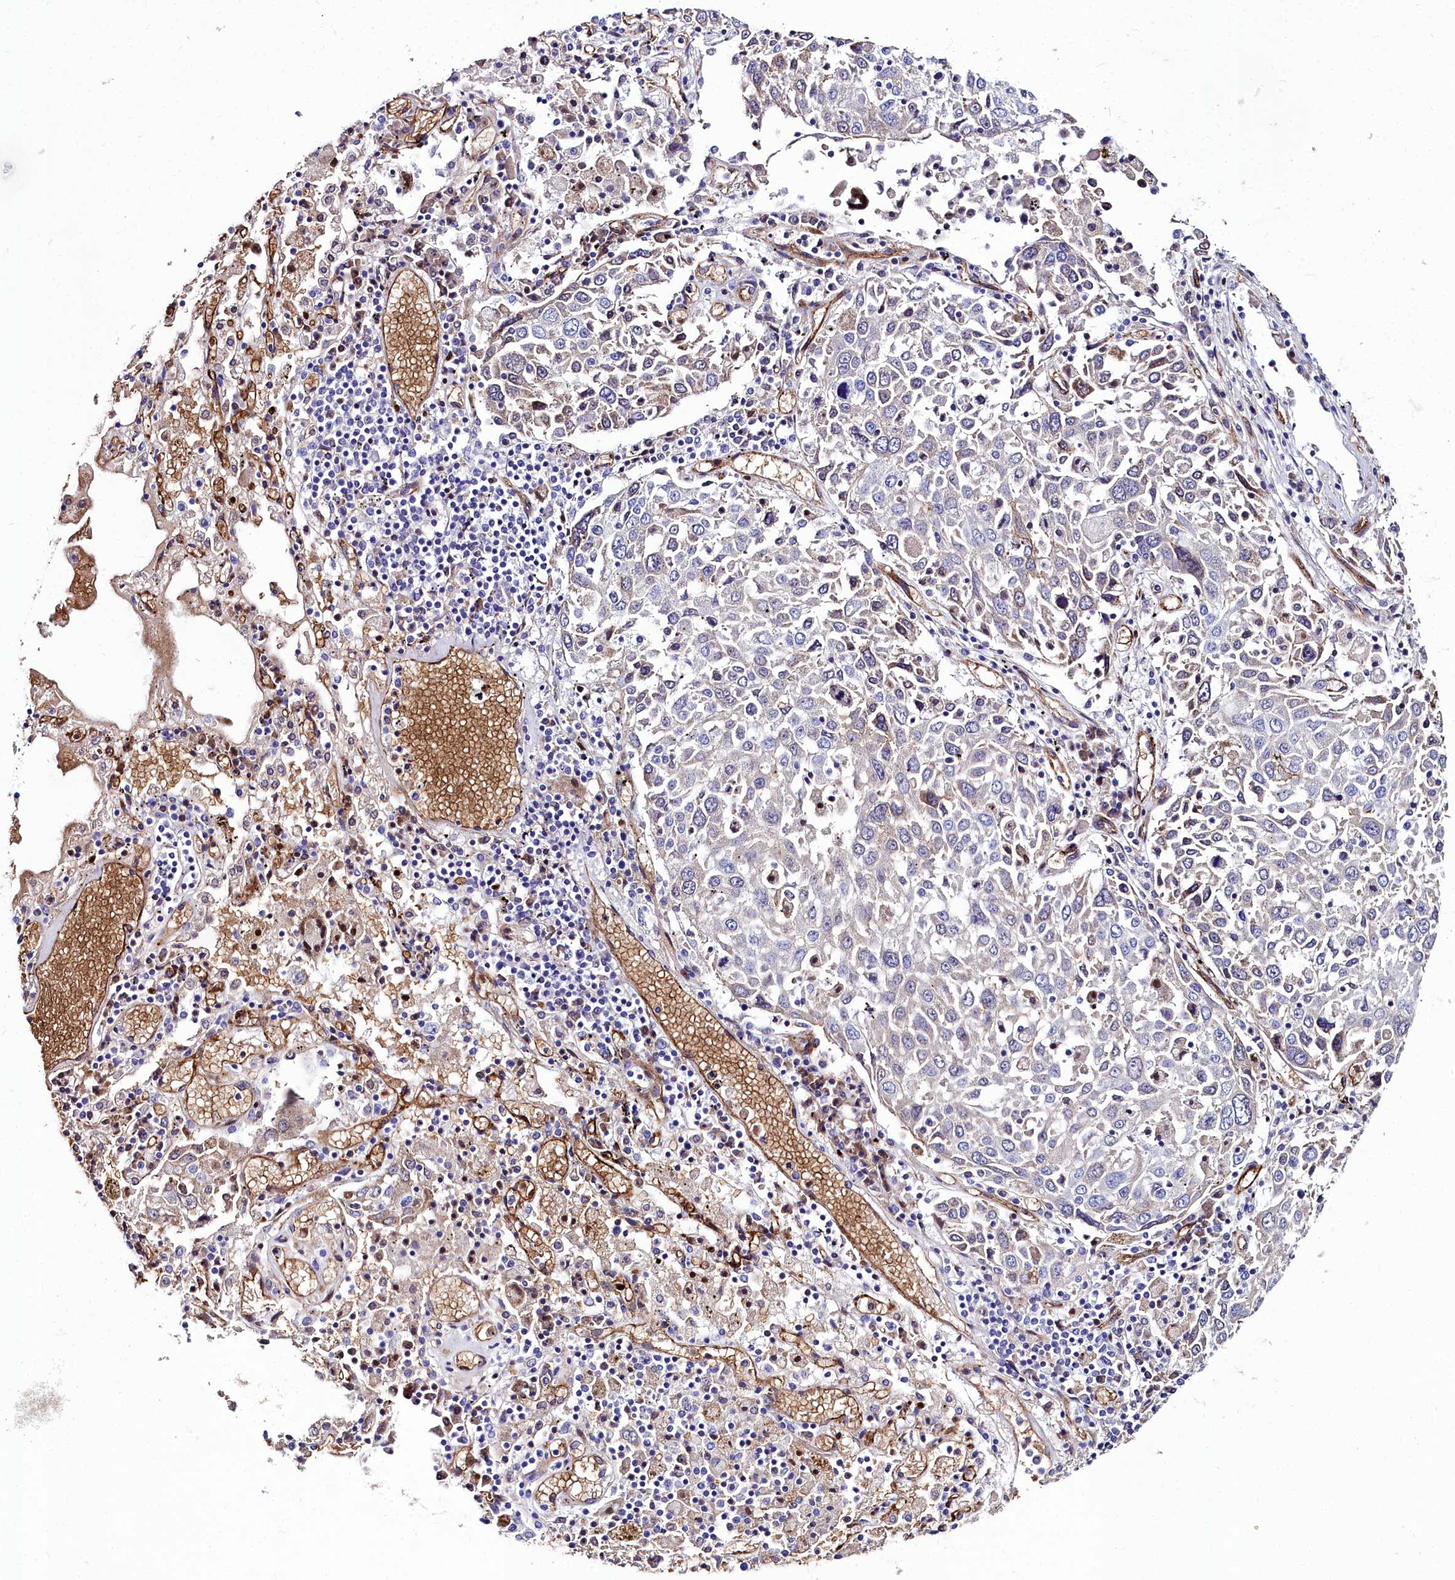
{"staining": {"intensity": "weak", "quantity": "<25%", "location": "cytoplasmic/membranous"}, "tissue": "lung cancer", "cell_type": "Tumor cells", "image_type": "cancer", "snomed": [{"axis": "morphology", "description": "Squamous cell carcinoma, NOS"}, {"axis": "topography", "description": "Lung"}], "caption": "An image of human lung cancer is negative for staining in tumor cells.", "gene": "CYP4F11", "patient": {"sex": "male", "age": 65}}